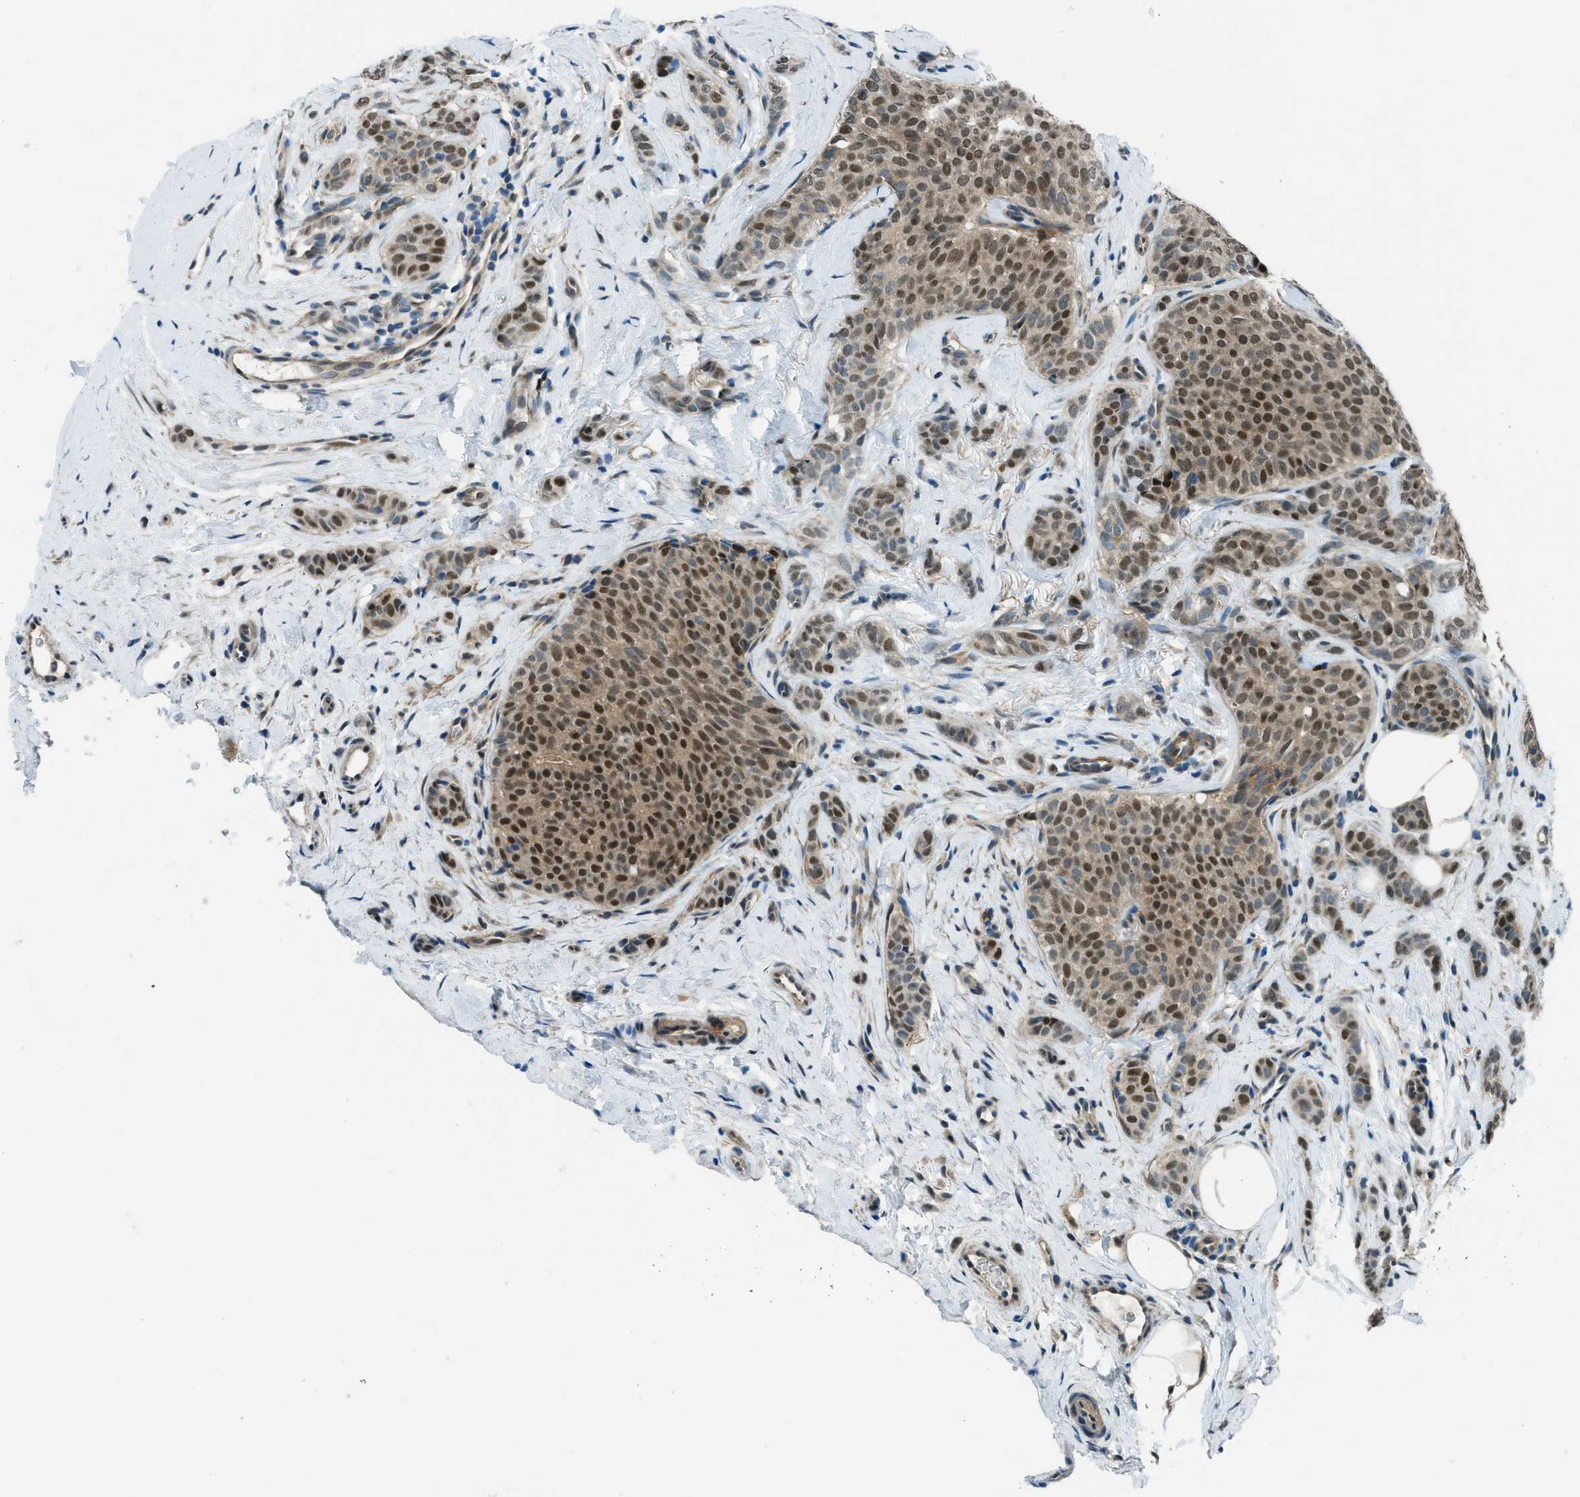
{"staining": {"intensity": "moderate", "quantity": ">75%", "location": "cytoplasmic/membranous,nuclear"}, "tissue": "breast cancer", "cell_type": "Tumor cells", "image_type": "cancer", "snomed": [{"axis": "morphology", "description": "Lobular carcinoma"}, {"axis": "topography", "description": "Skin"}, {"axis": "topography", "description": "Breast"}], "caption": "Breast cancer (lobular carcinoma) stained for a protein (brown) demonstrates moderate cytoplasmic/membranous and nuclear positive staining in approximately >75% of tumor cells.", "gene": "NPEPL1", "patient": {"sex": "female", "age": 46}}